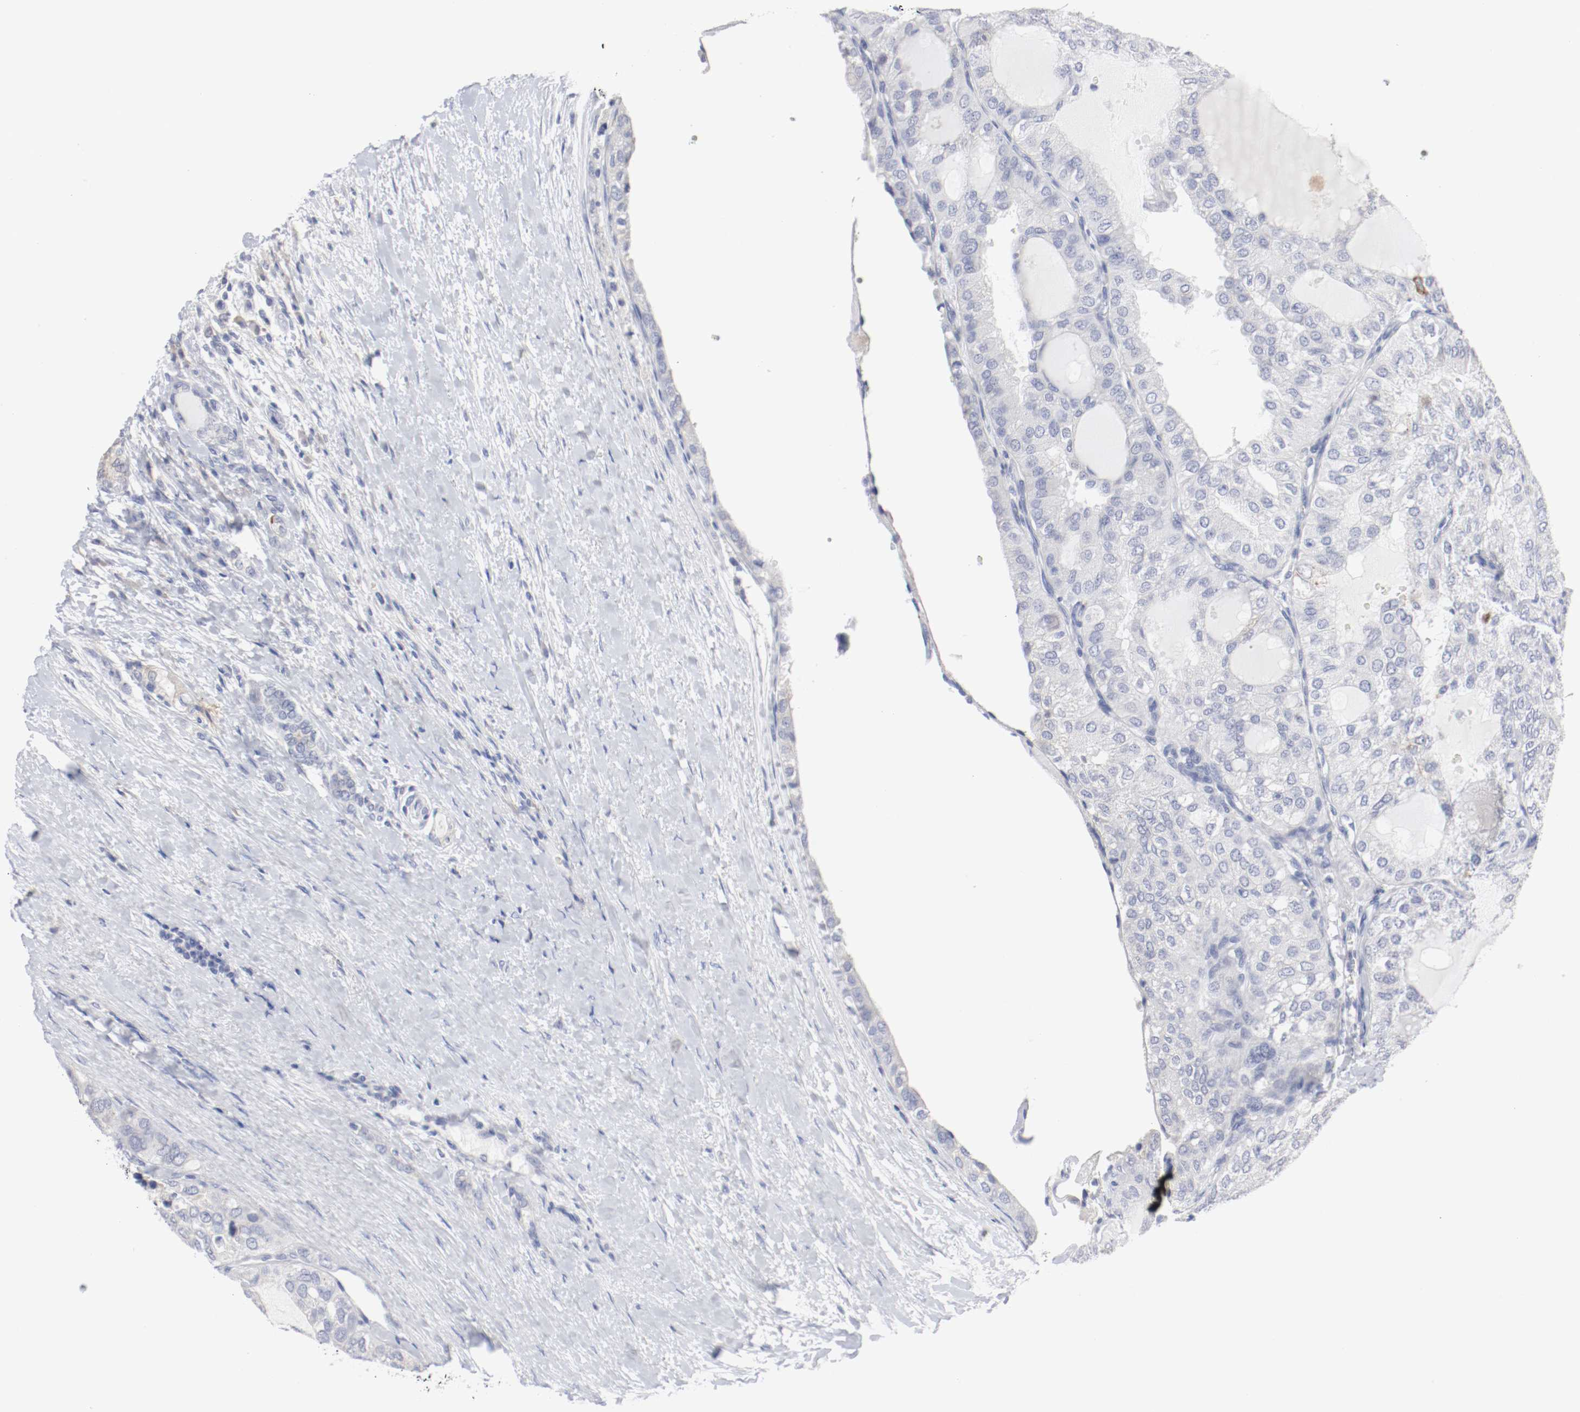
{"staining": {"intensity": "negative", "quantity": "none", "location": "none"}, "tissue": "thyroid cancer", "cell_type": "Tumor cells", "image_type": "cancer", "snomed": [{"axis": "morphology", "description": "Follicular adenoma carcinoma, NOS"}, {"axis": "topography", "description": "Thyroid gland"}], "caption": "This is a micrograph of IHC staining of thyroid follicular adenoma carcinoma, which shows no staining in tumor cells.", "gene": "ITGAX", "patient": {"sex": "male", "age": 75}}